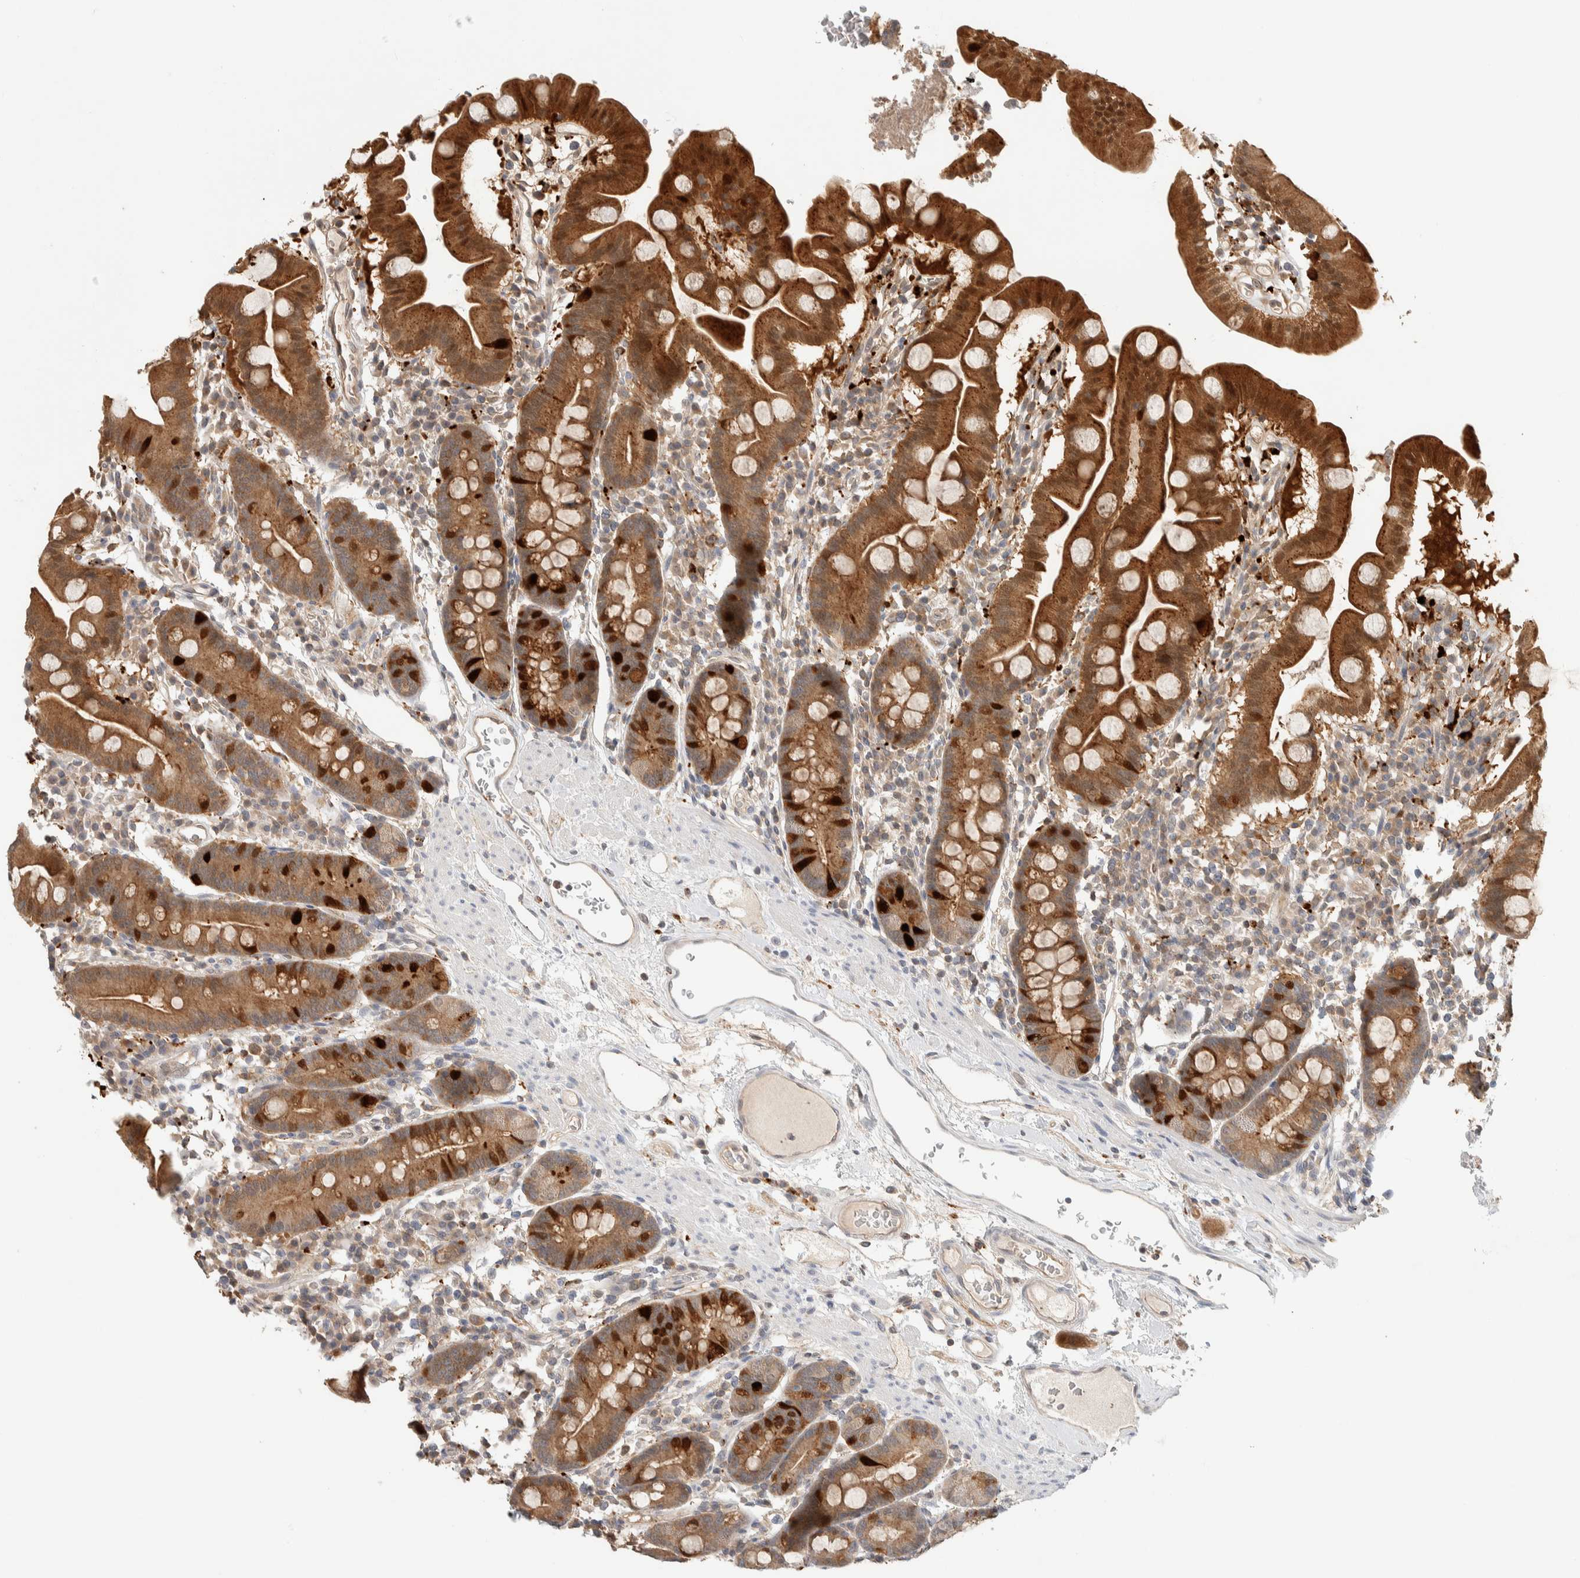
{"staining": {"intensity": "strong", "quantity": ">75%", "location": "cytoplasmic/membranous,nuclear"}, "tissue": "duodenum", "cell_type": "Glandular cells", "image_type": "normal", "snomed": [{"axis": "morphology", "description": "Normal tissue, NOS"}, {"axis": "topography", "description": "Duodenum"}], "caption": "Duodenum stained with DAB (3,3'-diaminobenzidine) immunohistochemistry (IHC) reveals high levels of strong cytoplasmic/membranous,nuclear positivity in approximately >75% of glandular cells. (brown staining indicates protein expression, while blue staining denotes nuclei).", "gene": "GCLM", "patient": {"sex": "male", "age": 50}}